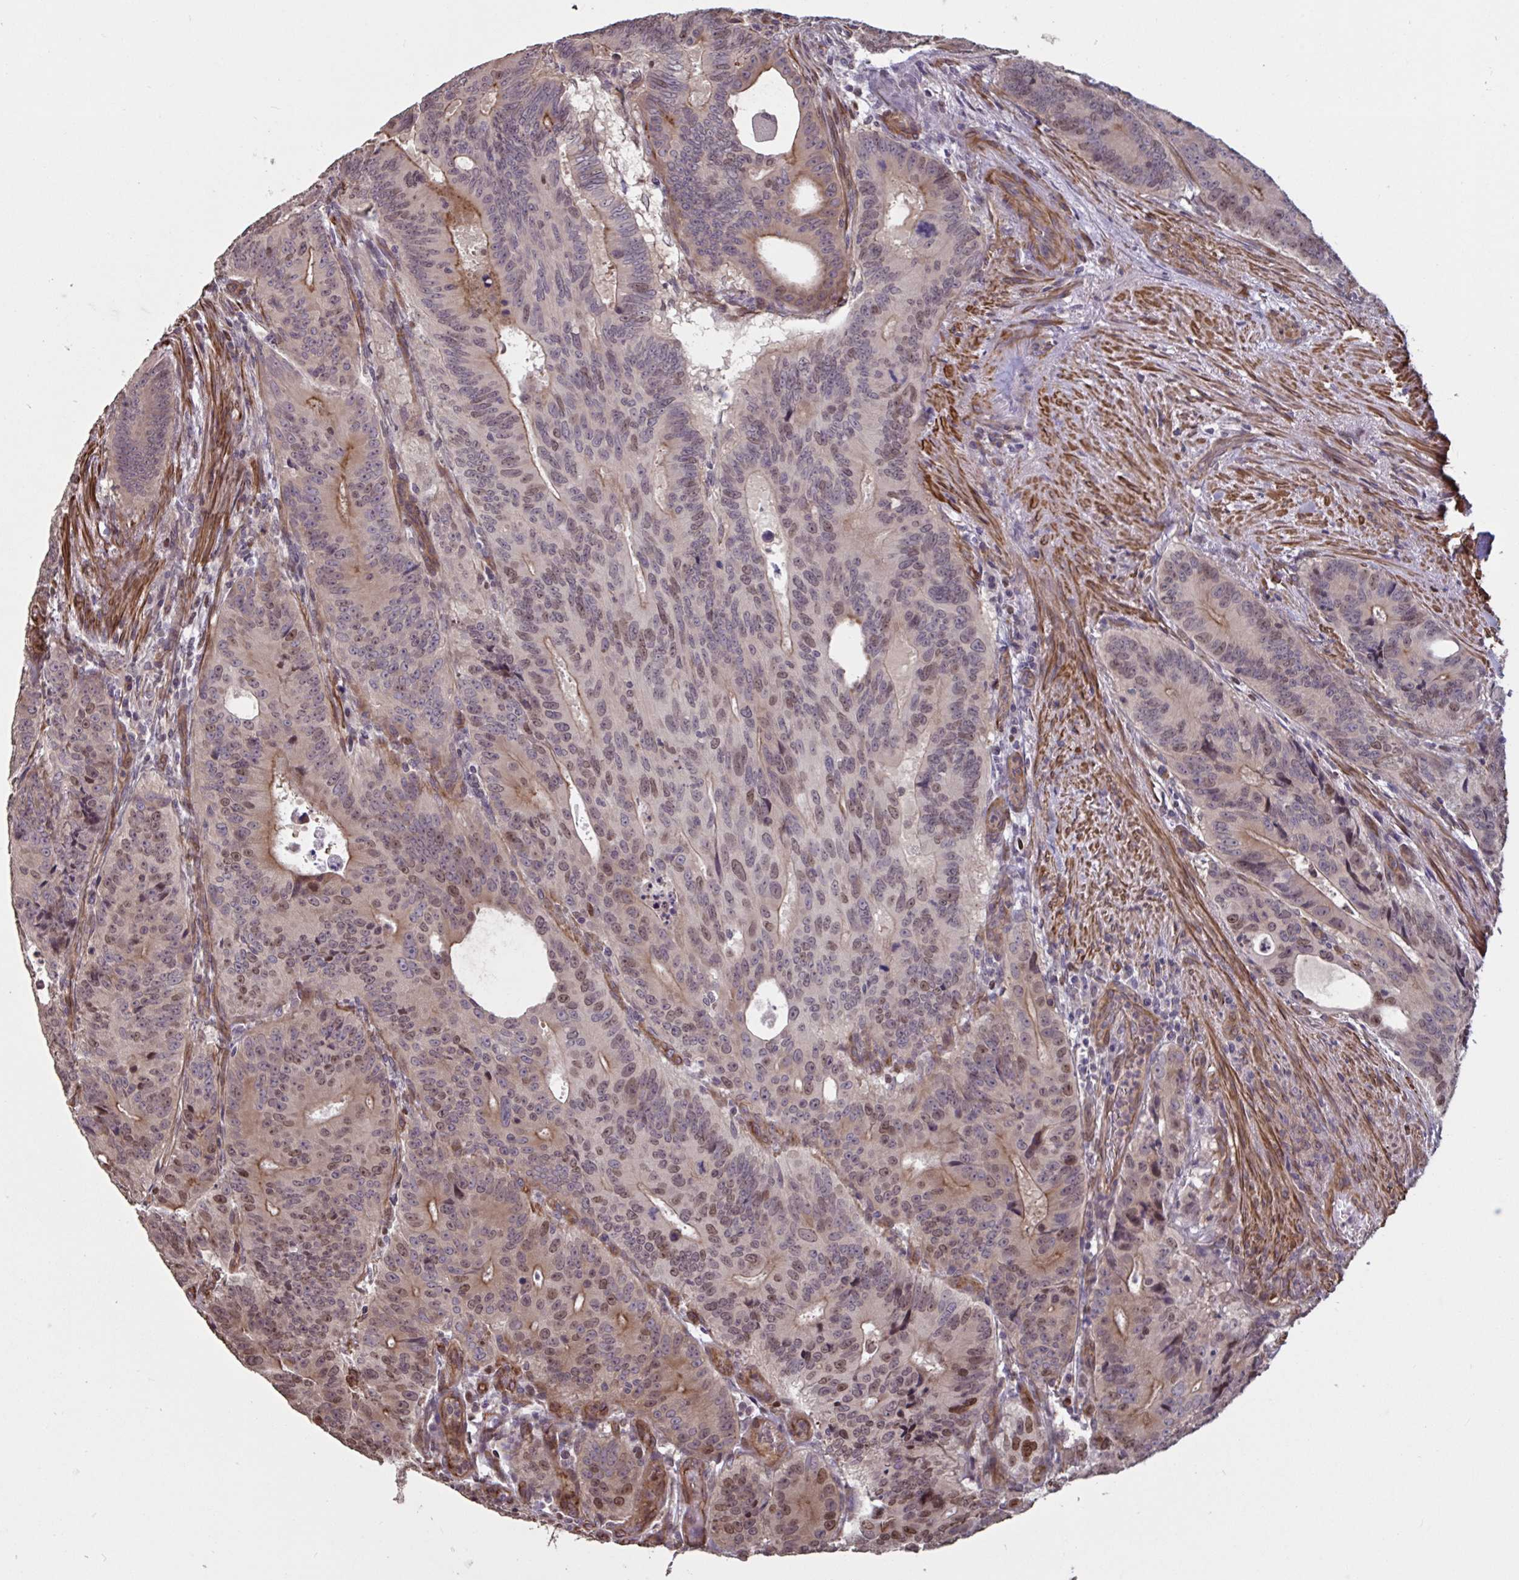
{"staining": {"intensity": "moderate", "quantity": "25%-75%", "location": "nuclear"}, "tissue": "colorectal cancer", "cell_type": "Tumor cells", "image_type": "cancer", "snomed": [{"axis": "morphology", "description": "Adenocarcinoma, NOS"}, {"axis": "topography", "description": "Colon"}], "caption": "DAB immunohistochemical staining of colorectal cancer reveals moderate nuclear protein expression in approximately 25%-75% of tumor cells.", "gene": "IPO5", "patient": {"sex": "male", "age": 62}}